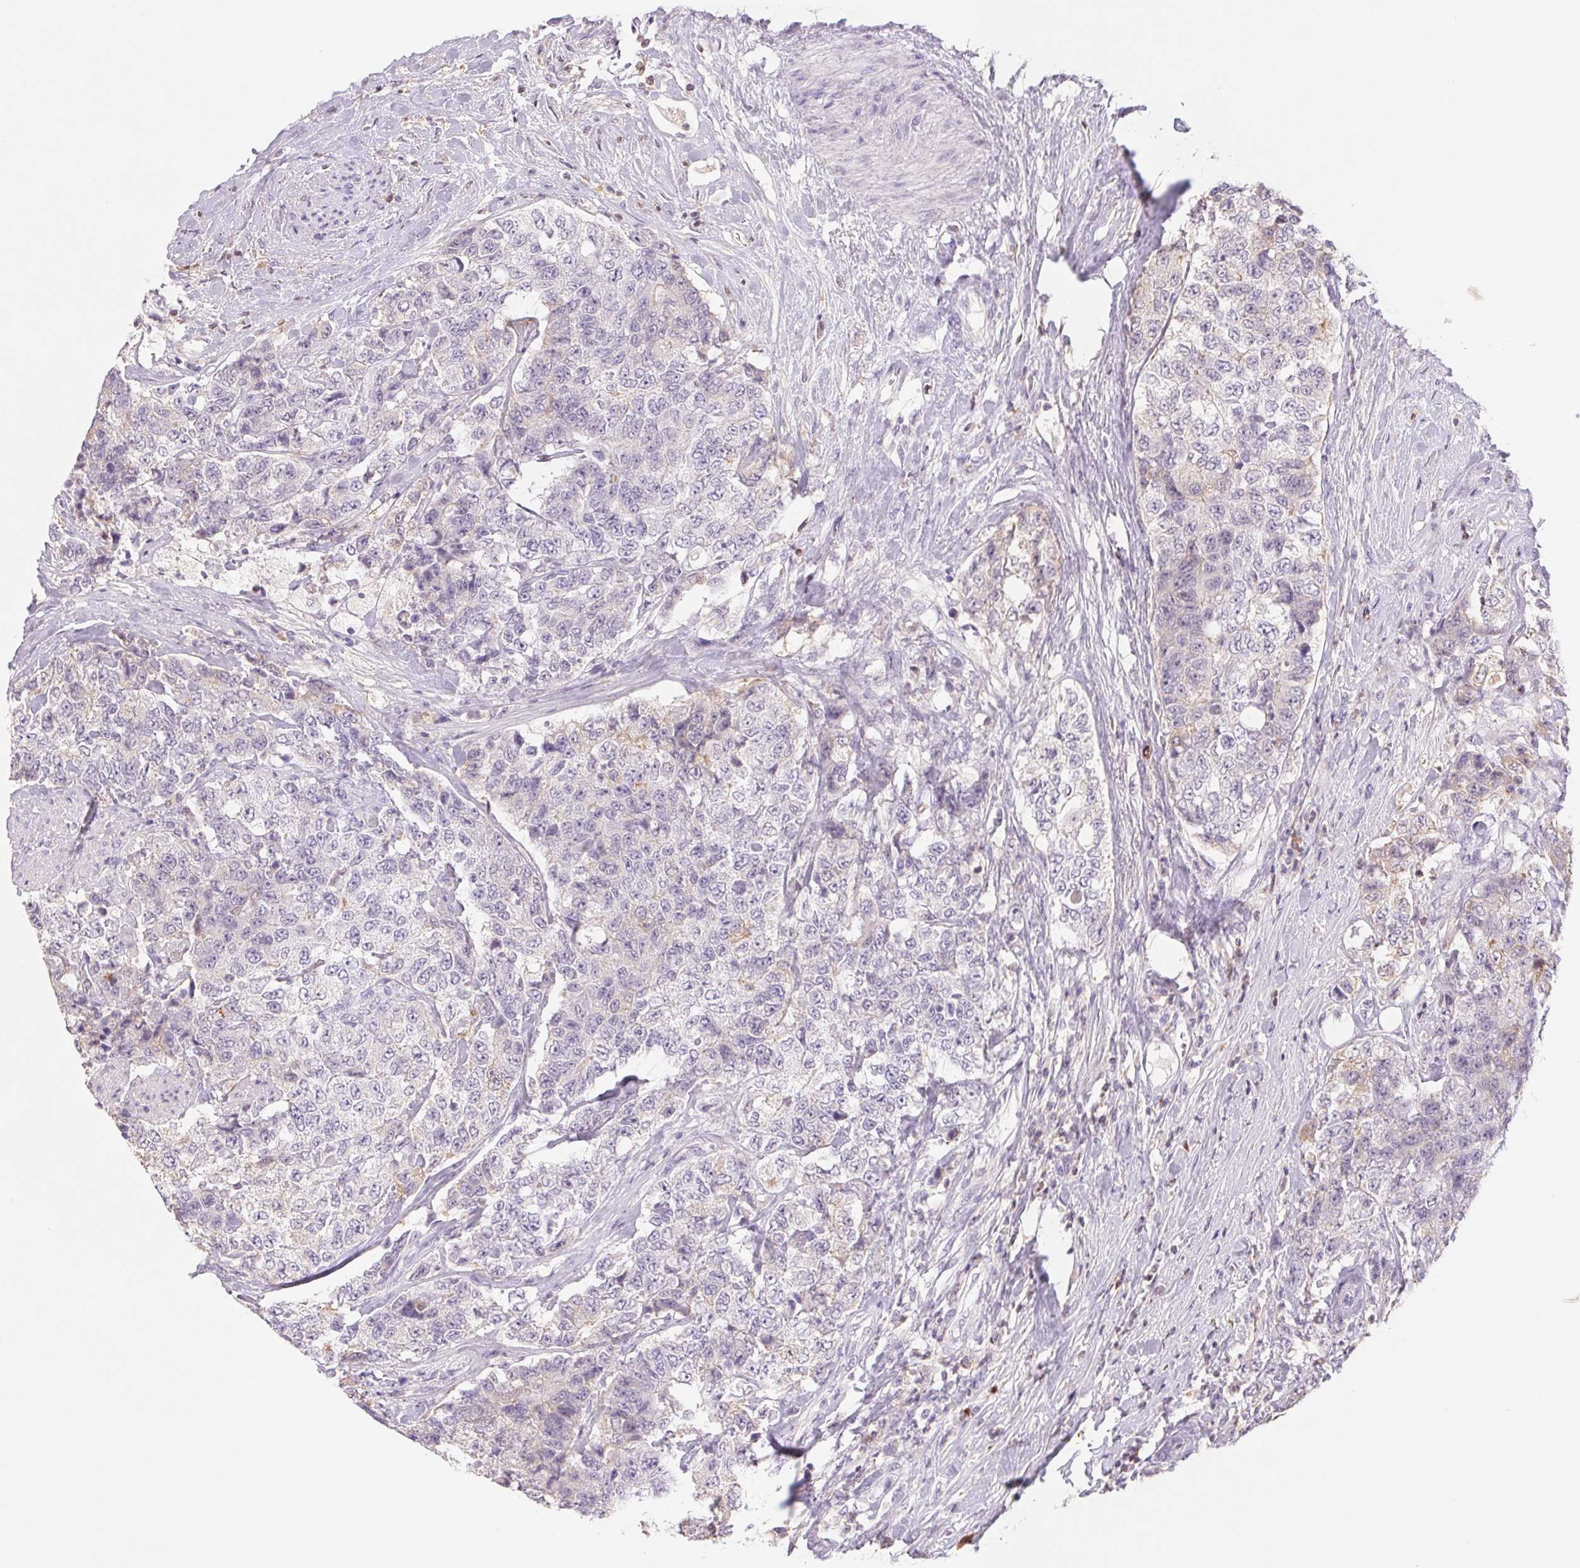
{"staining": {"intensity": "negative", "quantity": "none", "location": "none"}, "tissue": "urothelial cancer", "cell_type": "Tumor cells", "image_type": "cancer", "snomed": [{"axis": "morphology", "description": "Urothelial carcinoma, High grade"}, {"axis": "topography", "description": "Urinary bladder"}], "caption": "Urothelial cancer was stained to show a protein in brown. There is no significant staining in tumor cells.", "gene": "KIF26A", "patient": {"sex": "female", "age": 78}}